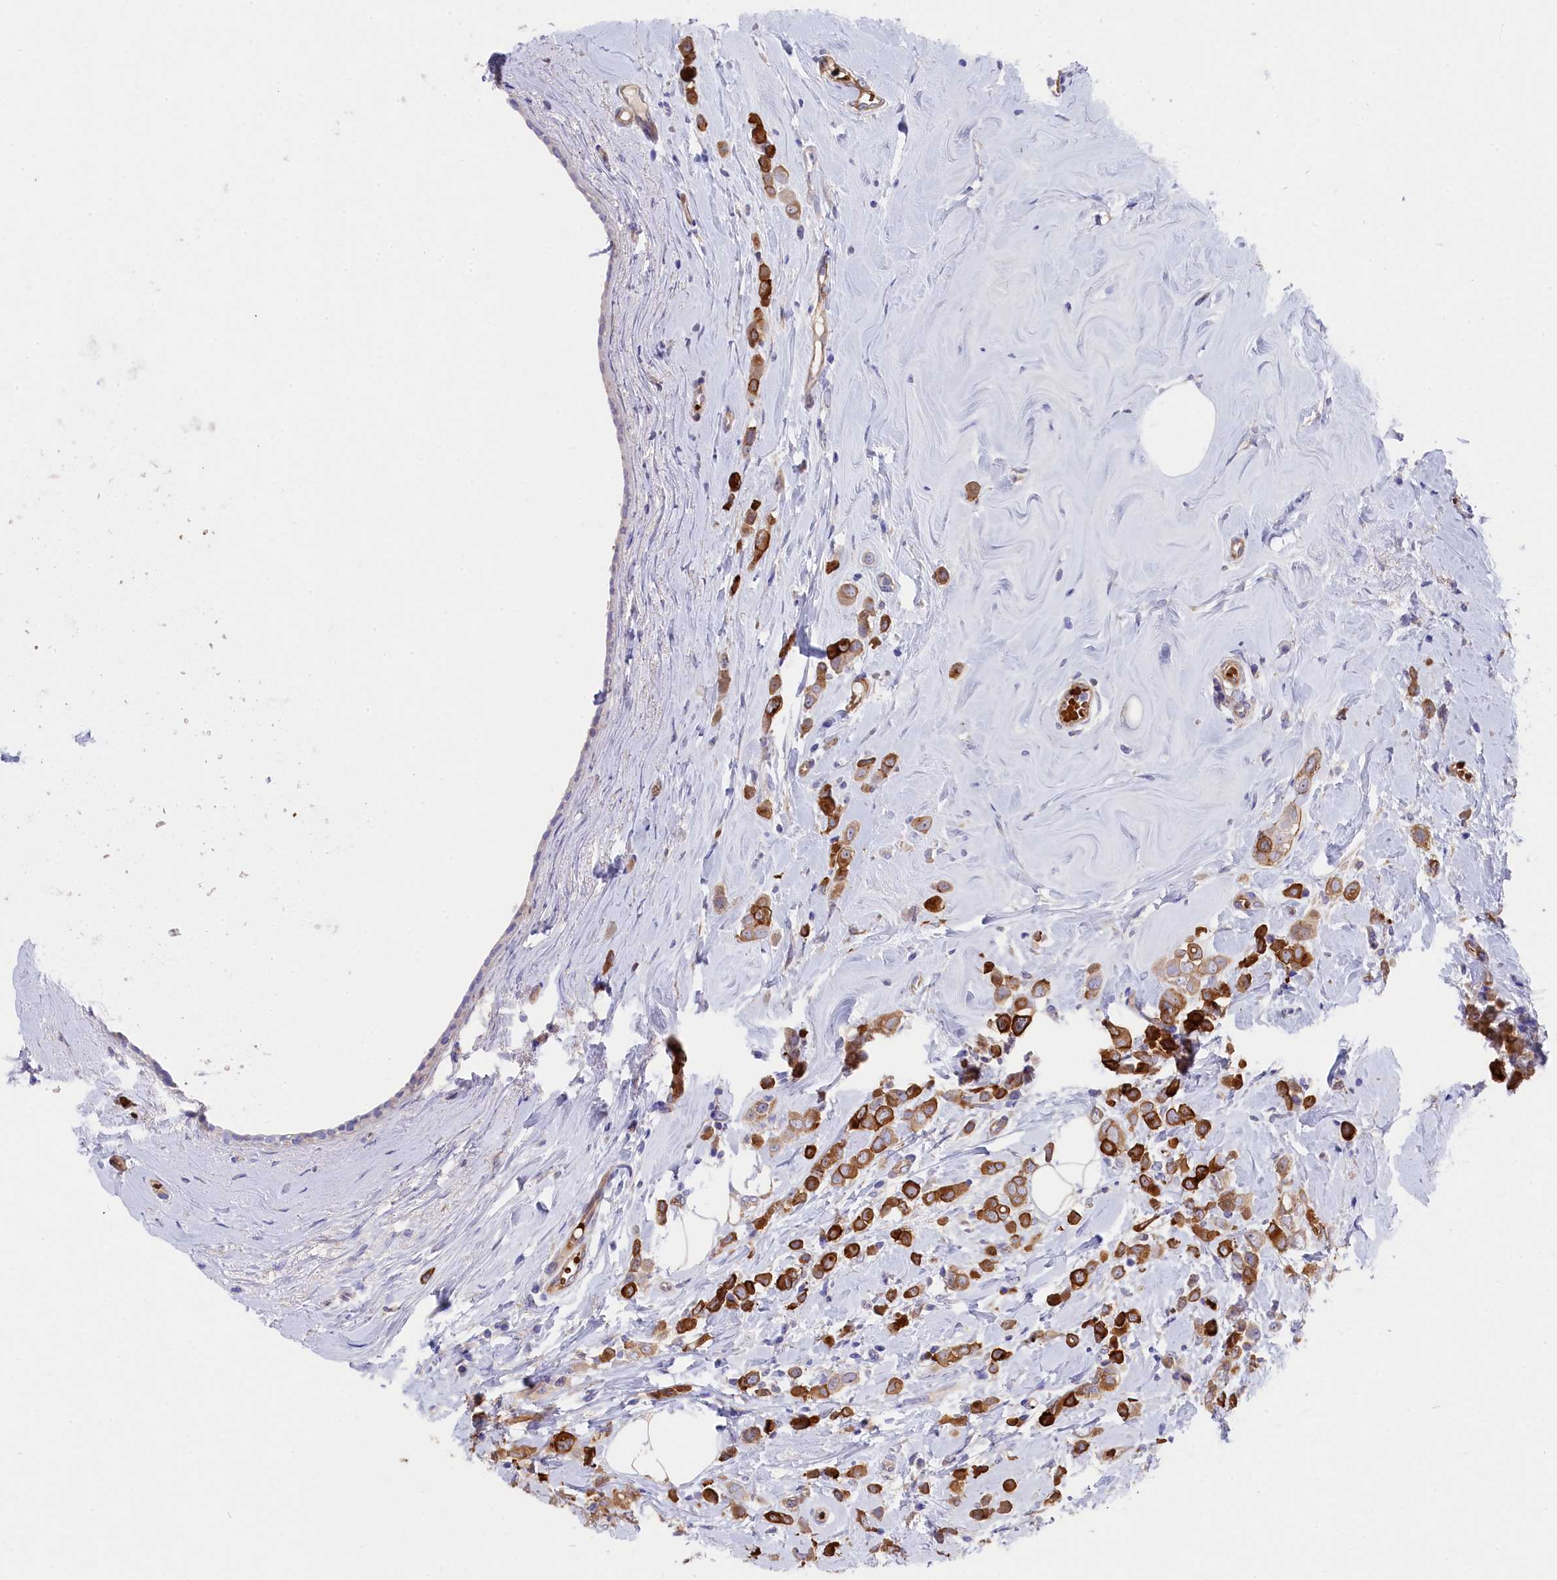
{"staining": {"intensity": "strong", "quantity": ">75%", "location": "cytoplasmic/membranous"}, "tissue": "breast cancer", "cell_type": "Tumor cells", "image_type": "cancer", "snomed": [{"axis": "morphology", "description": "Lobular carcinoma"}, {"axis": "topography", "description": "Breast"}], "caption": "Breast cancer (lobular carcinoma) tissue displays strong cytoplasmic/membranous positivity in about >75% of tumor cells (Brightfield microscopy of DAB IHC at high magnification).", "gene": "LHFPL4", "patient": {"sex": "female", "age": 47}}